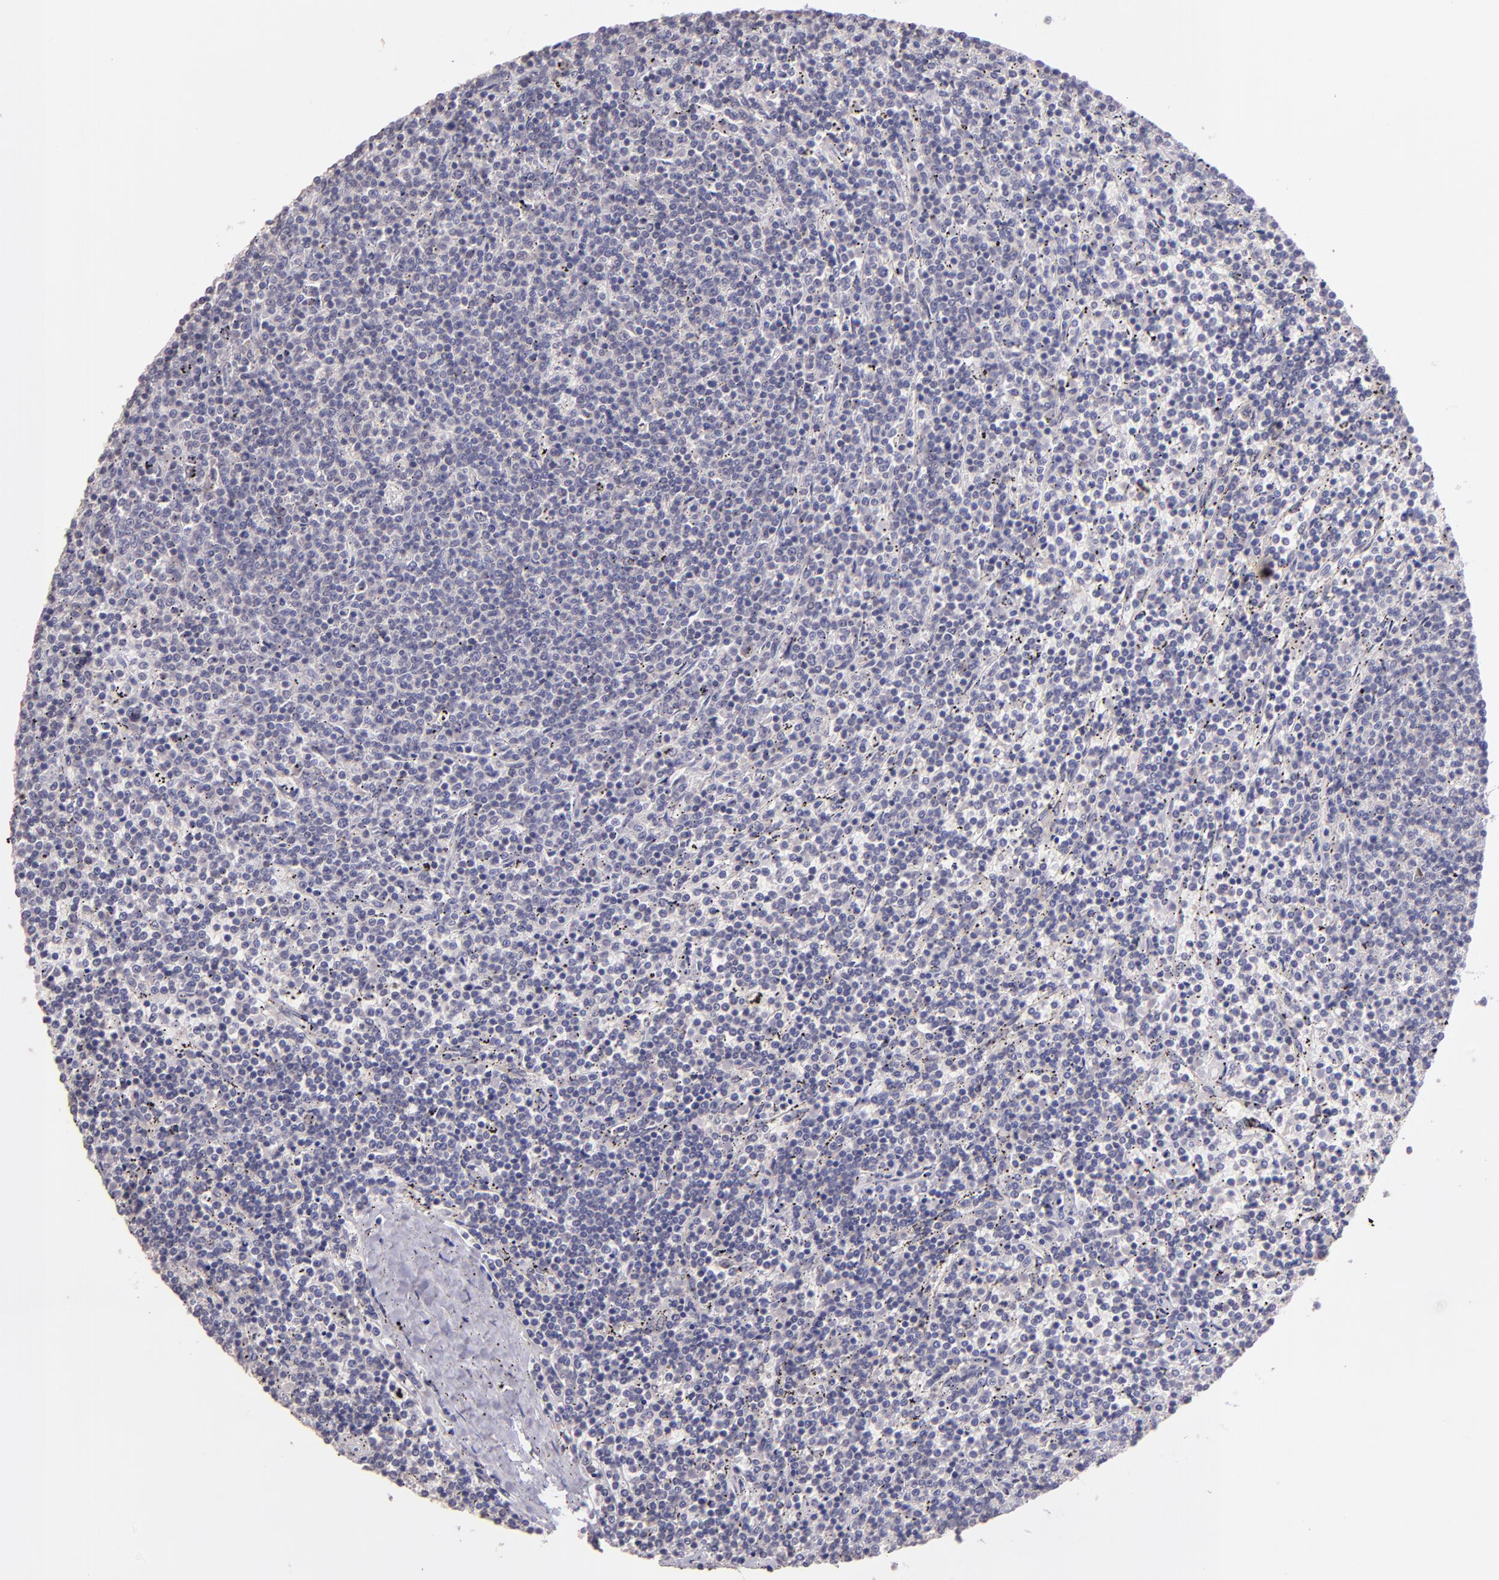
{"staining": {"intensity": "weak", "quantity": "<25%", "location": "cytoplasmic/membranous"}, "tissue": "lymphoma", "cell_type": "Tumor cells", "image_type": "cancer", "snomed": [{"axis": "morphology", "description": "Malignant lymphoma, non-Hodgkin's type, Low grade"}, {"axis": "topography", "description": "Spleen"}], "caption": "High power microscopy histopathology image of an IHC histopathology image of low-grade malignant lymphoma, non-Hodgkin's type, revealing no significant positivity in tumor cells.", "gene": "TAF7L", "patient": {"sex": "female", "age": 50}}